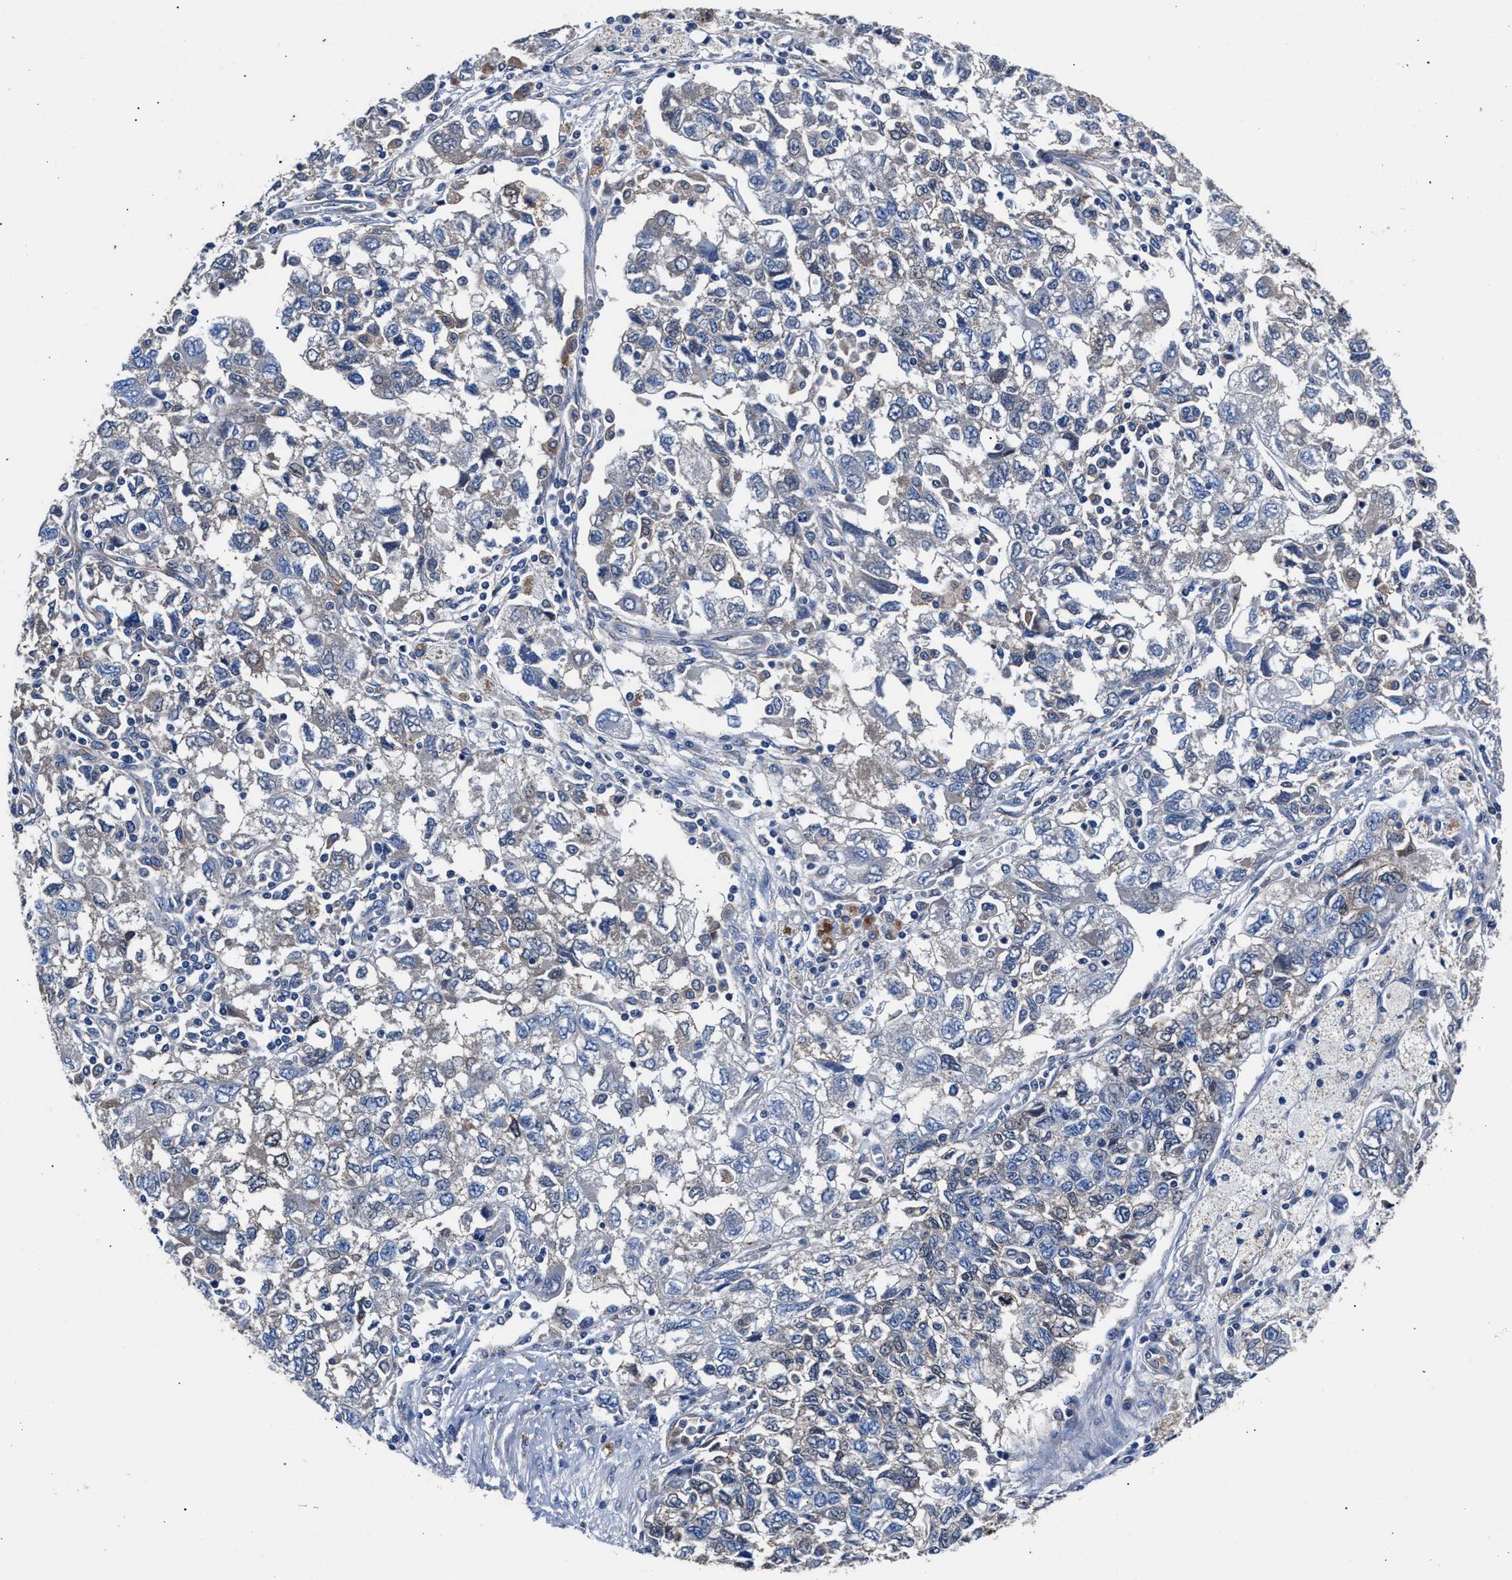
{"staining": {"intensity": "negative", "quantity": "none", "location": "none"}, "tissue": "ovarian cancer", "cell_type": "Tumor cells", "image_type": "cancer", "snomed": [{"axis": "morphology", "description": "Carcinoma, NOS"}, {"axis": "morphology", "description": "Cystadenocarcinoma, serous, NOS"}, {"axis": "topography", "description": "Ovary"}], "caption": "Tumor cells are negative for protein expression in human ovarian serous cystadenocarcinoma. (DAB immunohistochemistry visualized using brightfield microscopy, high magnification).", "gene": "SH3GL1", "patient": {"sex": "female", "age": 69}}